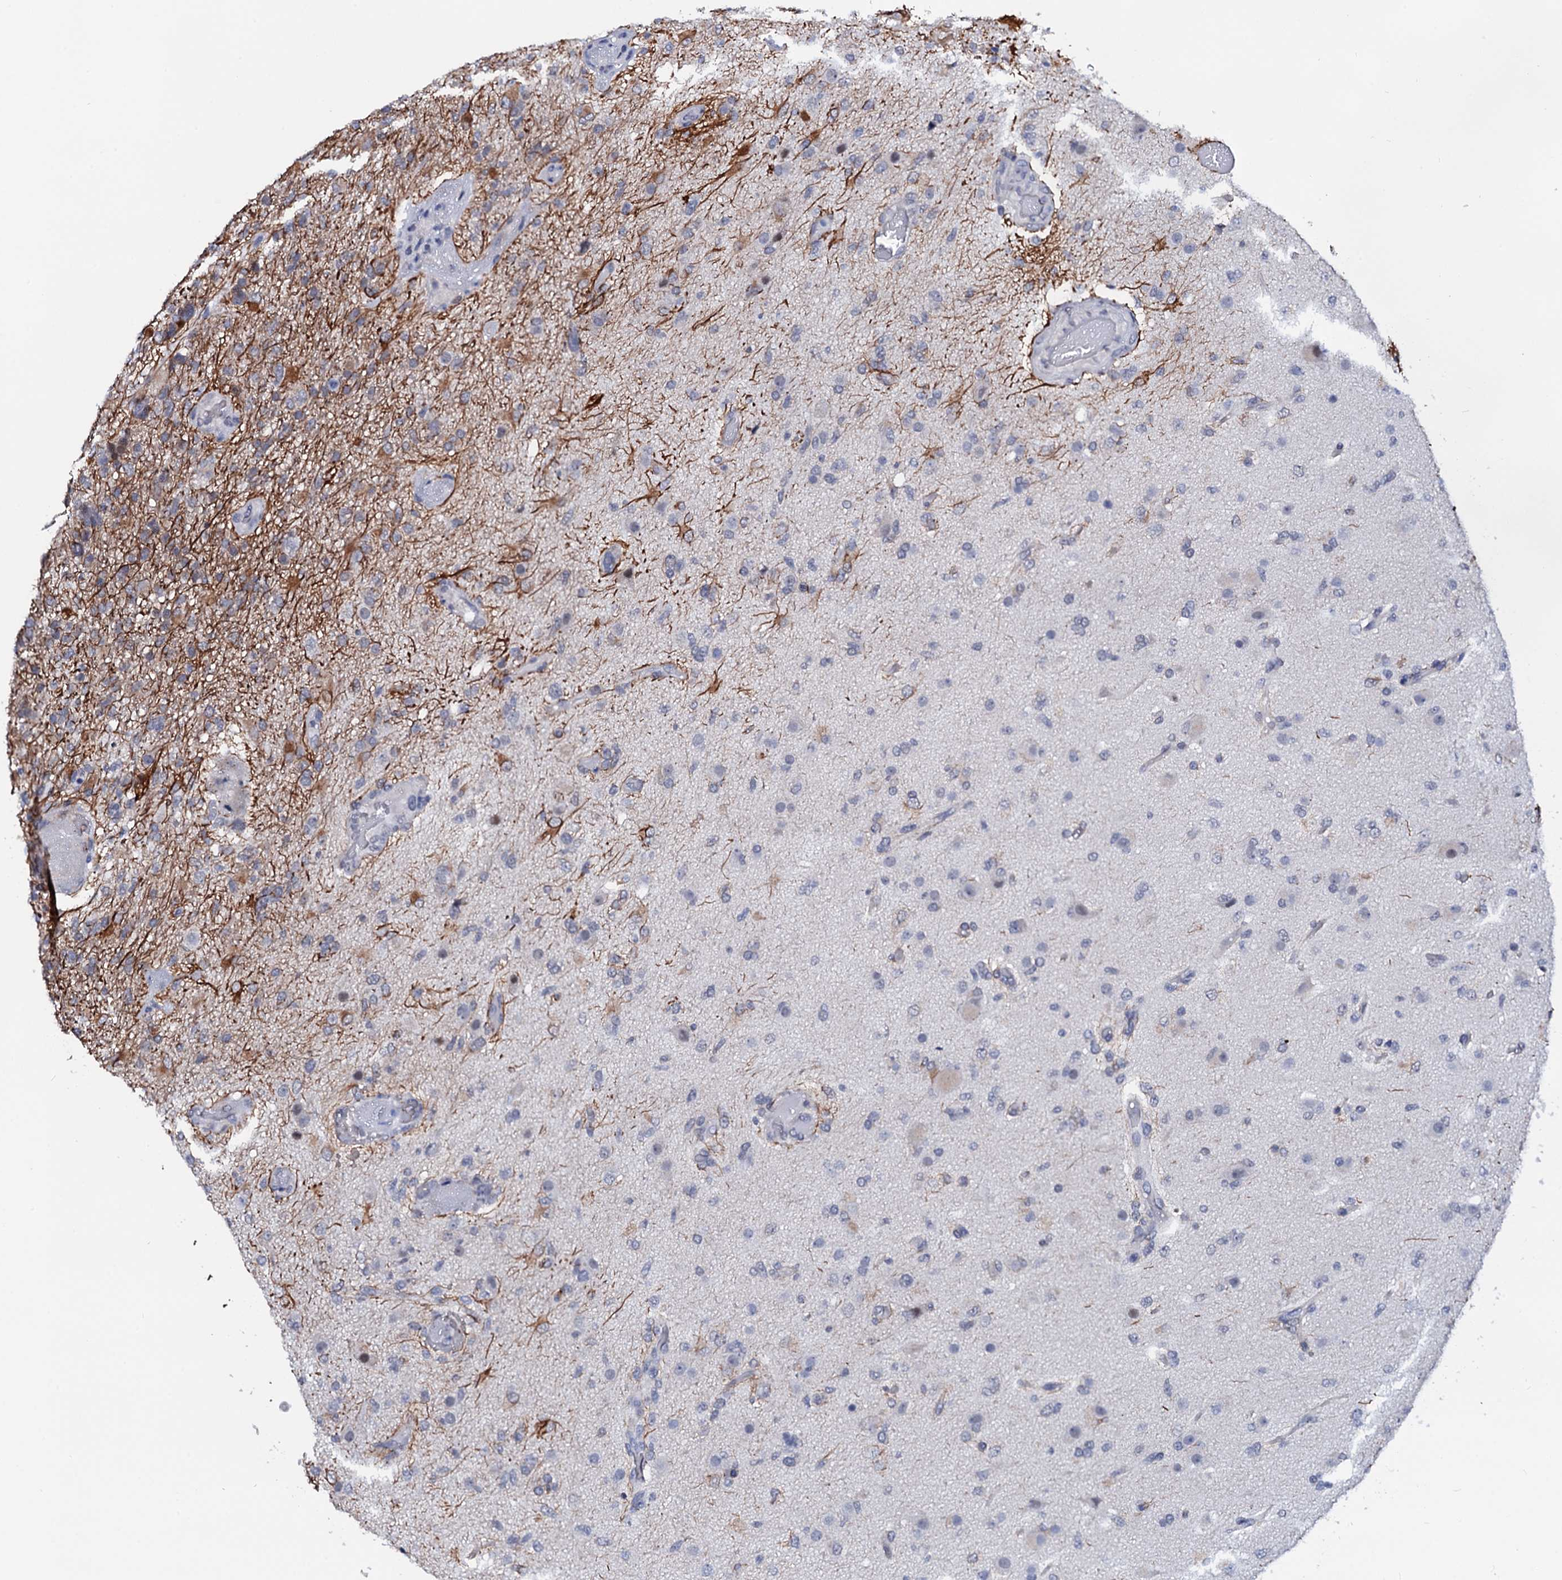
{"staining": {"intensity": "negative", "quantity": "none", "location": "none"}, "tissue": "glioma", "cell_type": "Tumor cells", "image_type": "cancer", "snomed": [{"axis": "morphology", "description": "Glioma, malignant, High grade"}, {"axis": "topography", "description": "Brain"}], "caption": "An immunohistochemistry (IHC) micrograph of glioma is shown. There is no staining in tumor cells of glioma. (DAB (3,3'-diaminobenzidine) IHC visualized using brightfield microscopy, high magnification).", "gene": "C16orf87", "patient": {"sex": "female", "age": 74}}